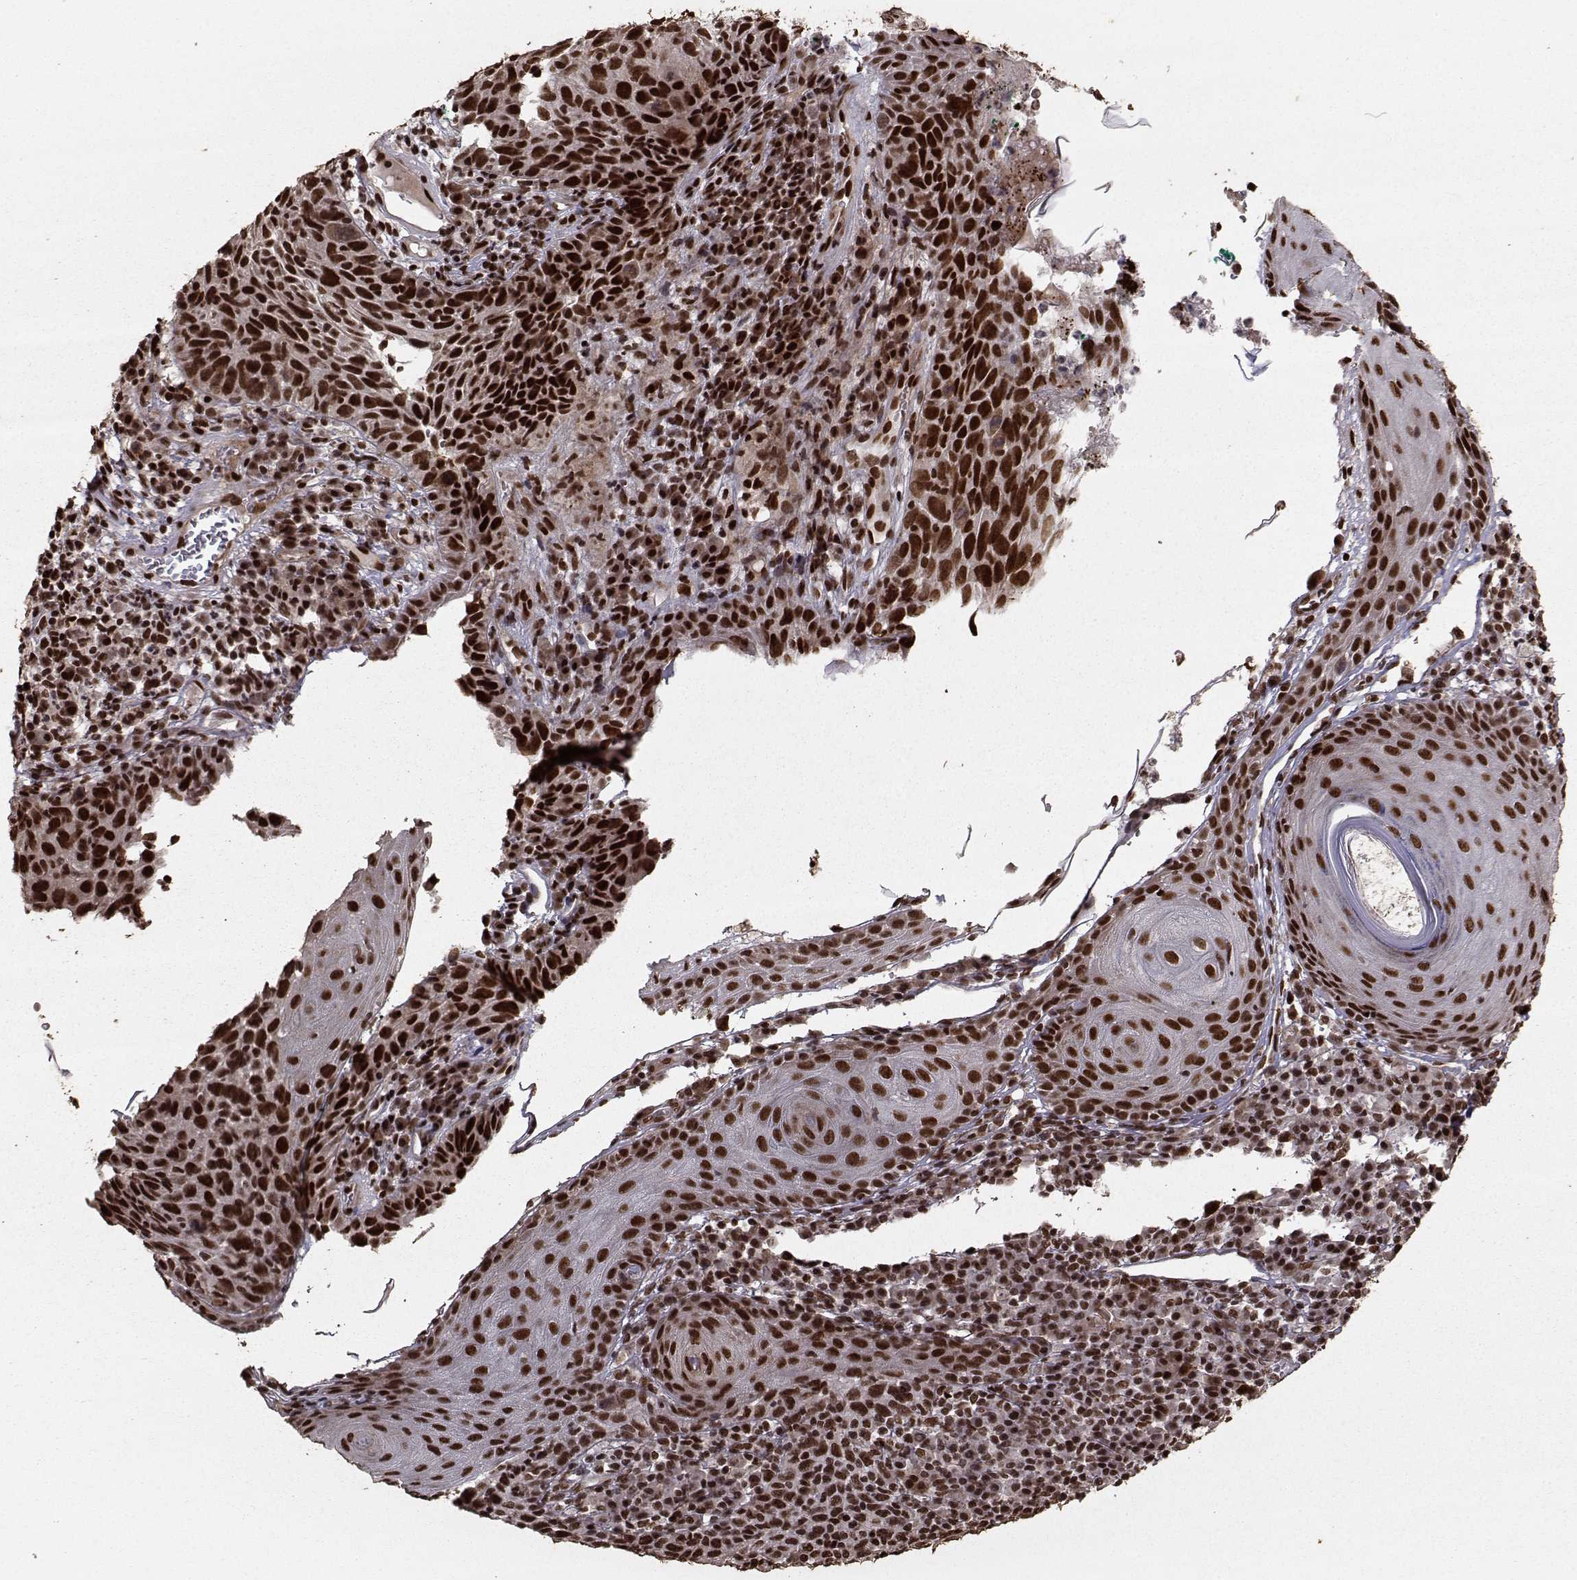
{"staining": {"intensity": "strong", "quantity": ">75%", "location": "nuclear"}, "tissue": "skin cancer", "cell_type": "Tumor cells", "image_type": "cancer", "snomed": [{"axis": "morphology", "description": "Squamous cell carcinoma, NOS"}, {"axis": "topography", "description": "Skin"}], "caption": "Protein expression analysis of skin cancer (squamous cell carcinoma) displays strong nuclear staining in approximately >75% of tumor cells.", "gene": "SF1", "patient": {"sex": "male", "age": 92}}